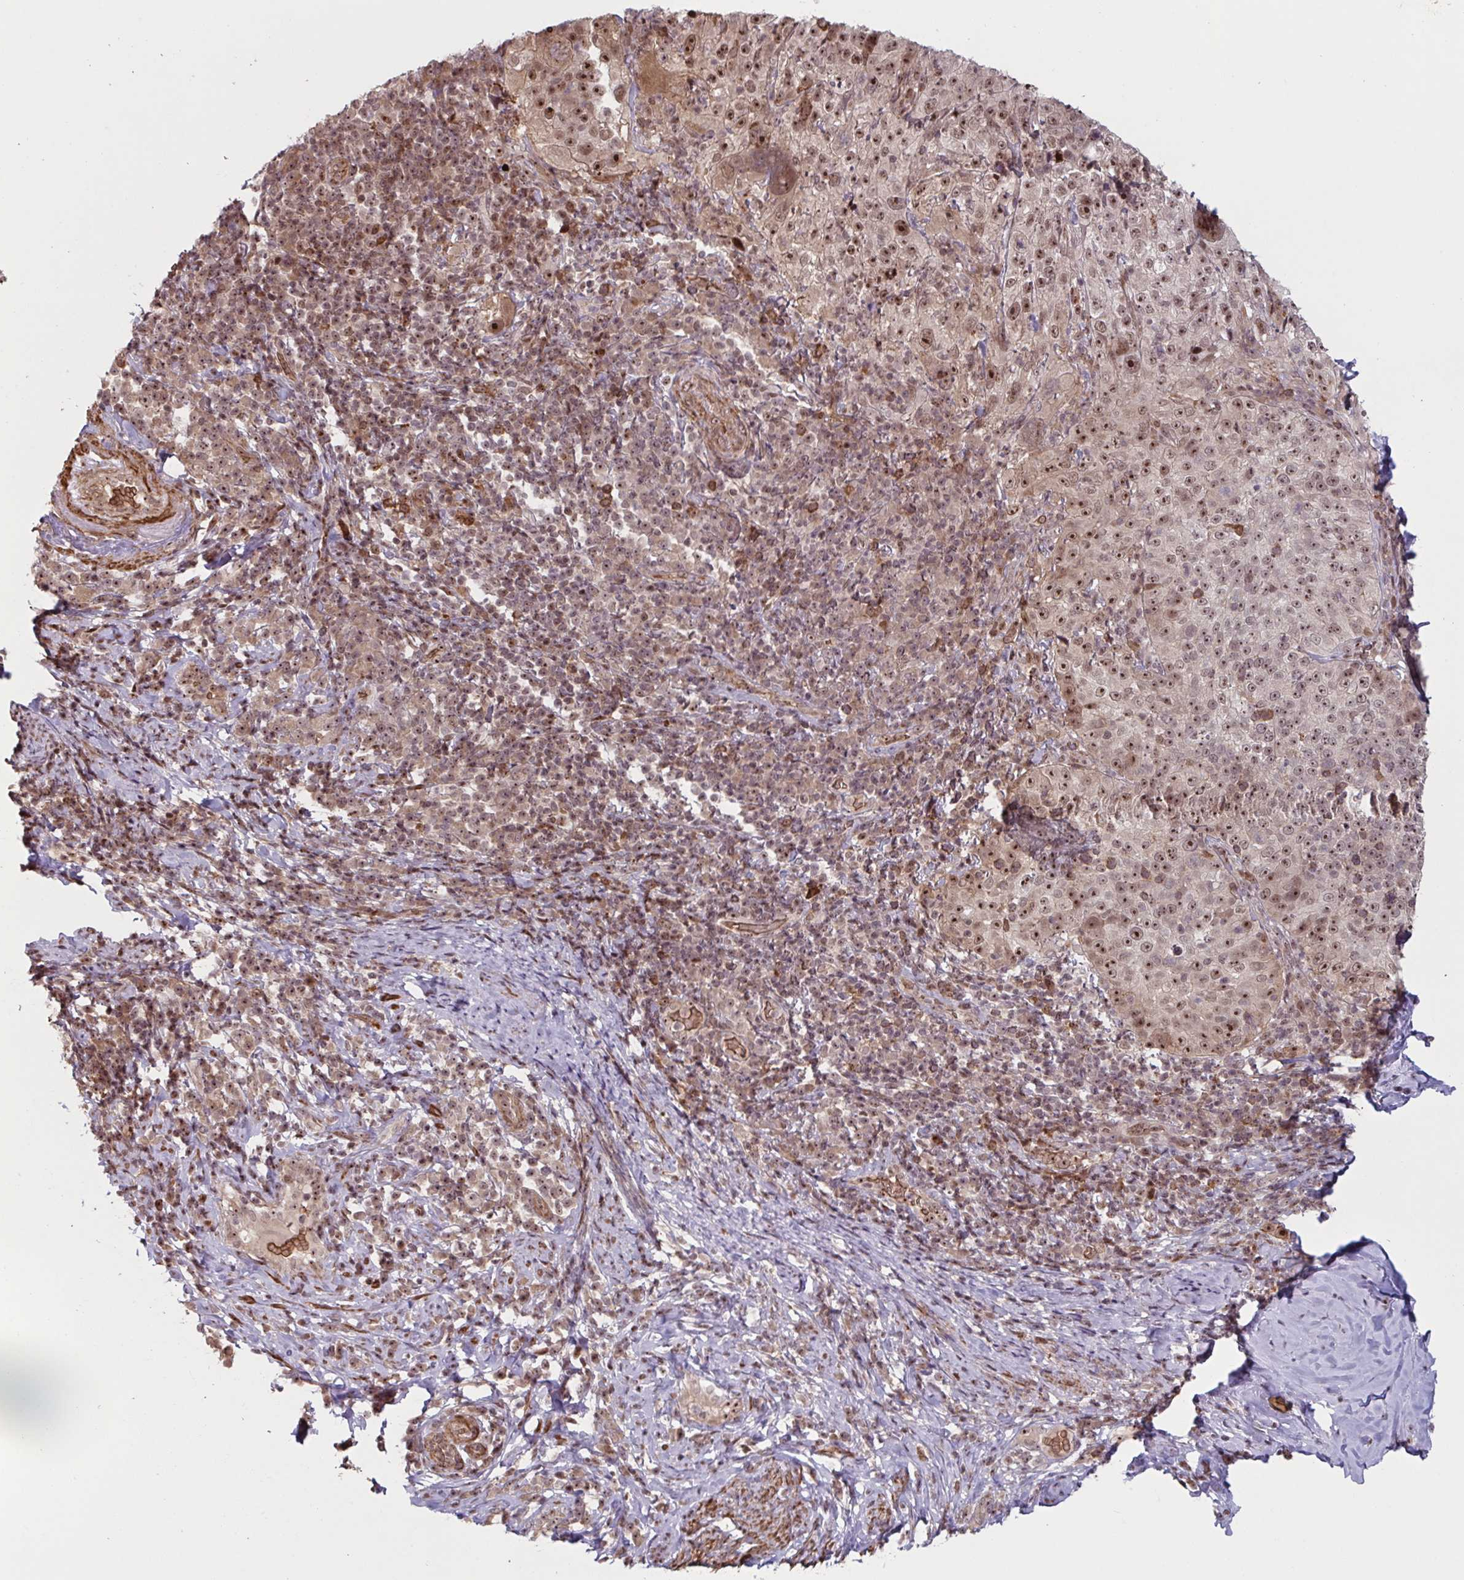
{"staining": {"intensity": "moderate", "quantity": ">75%", "location": "nuclear"}, "tissue": "cervical cancer", "cell_type": "Tumor cells", "image_type": "cancer", "snomed": [{"axis": "morphology", "description": "Squamous cell carcinoma, NOS"}, {"axis": "topography", "description": "Cervix"}], "caption": "Squamous cell carcinoma (cervical) stained for a protein displays moderate nuclear positivity in tumor cells. The staining is performed using DAB brown chromogen to label protein expression. The nuclei are counter-stained blue using hematoxylin.", "gene": "NLRP13", "patient": {"sex": "female", "age": 75}}